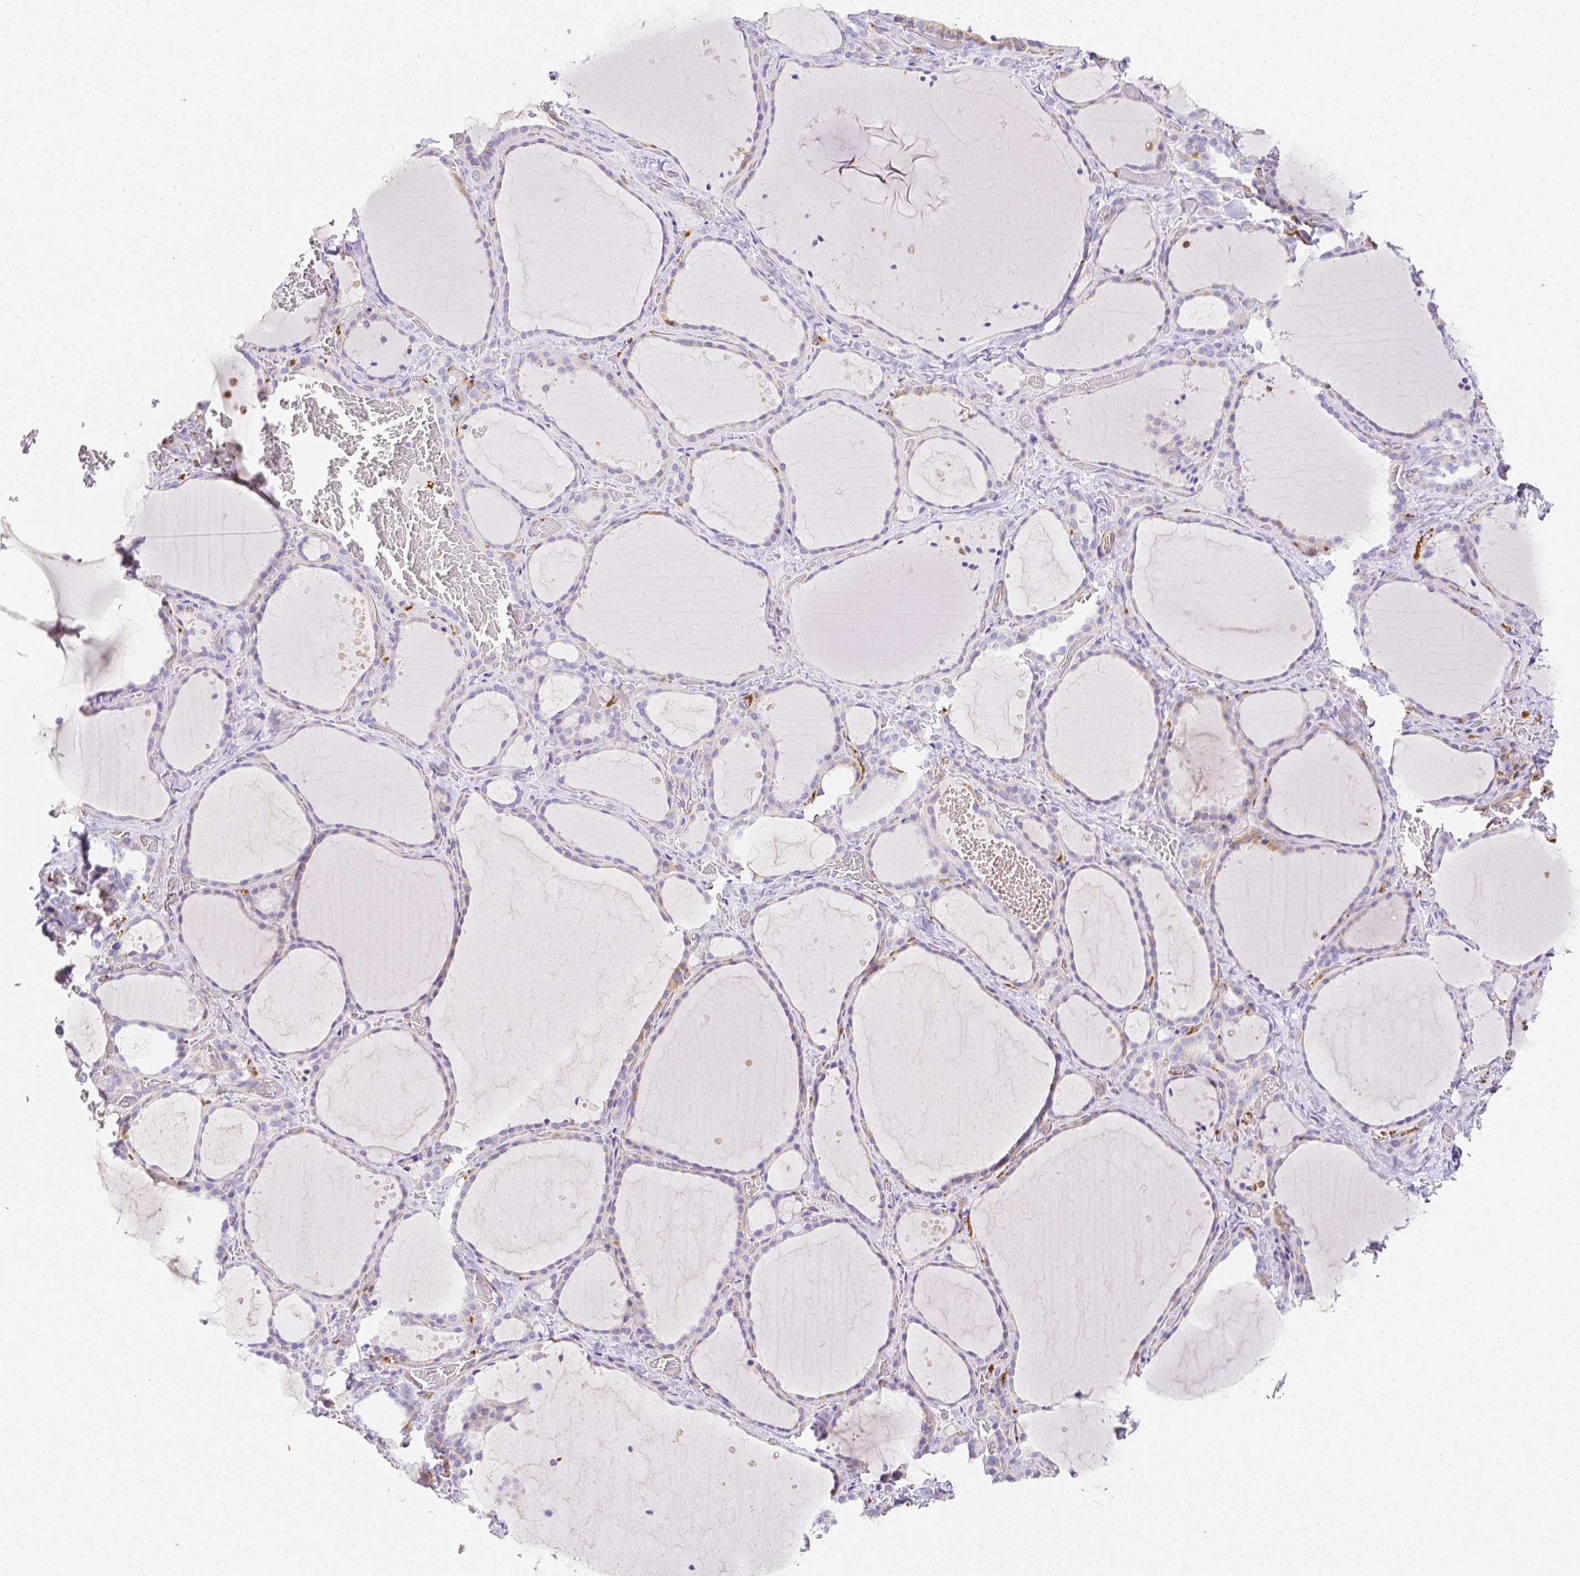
{"staining": {"intensity": "weak", "quantity": "25%-75%", "location": "cytoplasmic/membranous"}, "tissue": "thyroid gland", "cell_type": "Glandular cells", "image_type": "normal", "snomed": [{"axis": "morphology", "description": "Normal tissue, NOS"}, {"axis": "topography", "description": "Thyroid gland"}], "caption": "Weak cytoplasmic/membranous protein staining is identified in approximately 25%-75% of glandular cells in thyroid gland. (Brightfield microscopy of DAB IHC at high magnification).", "gene": "ASAH2B", "patient": {"sex": "female", "age": 36}}